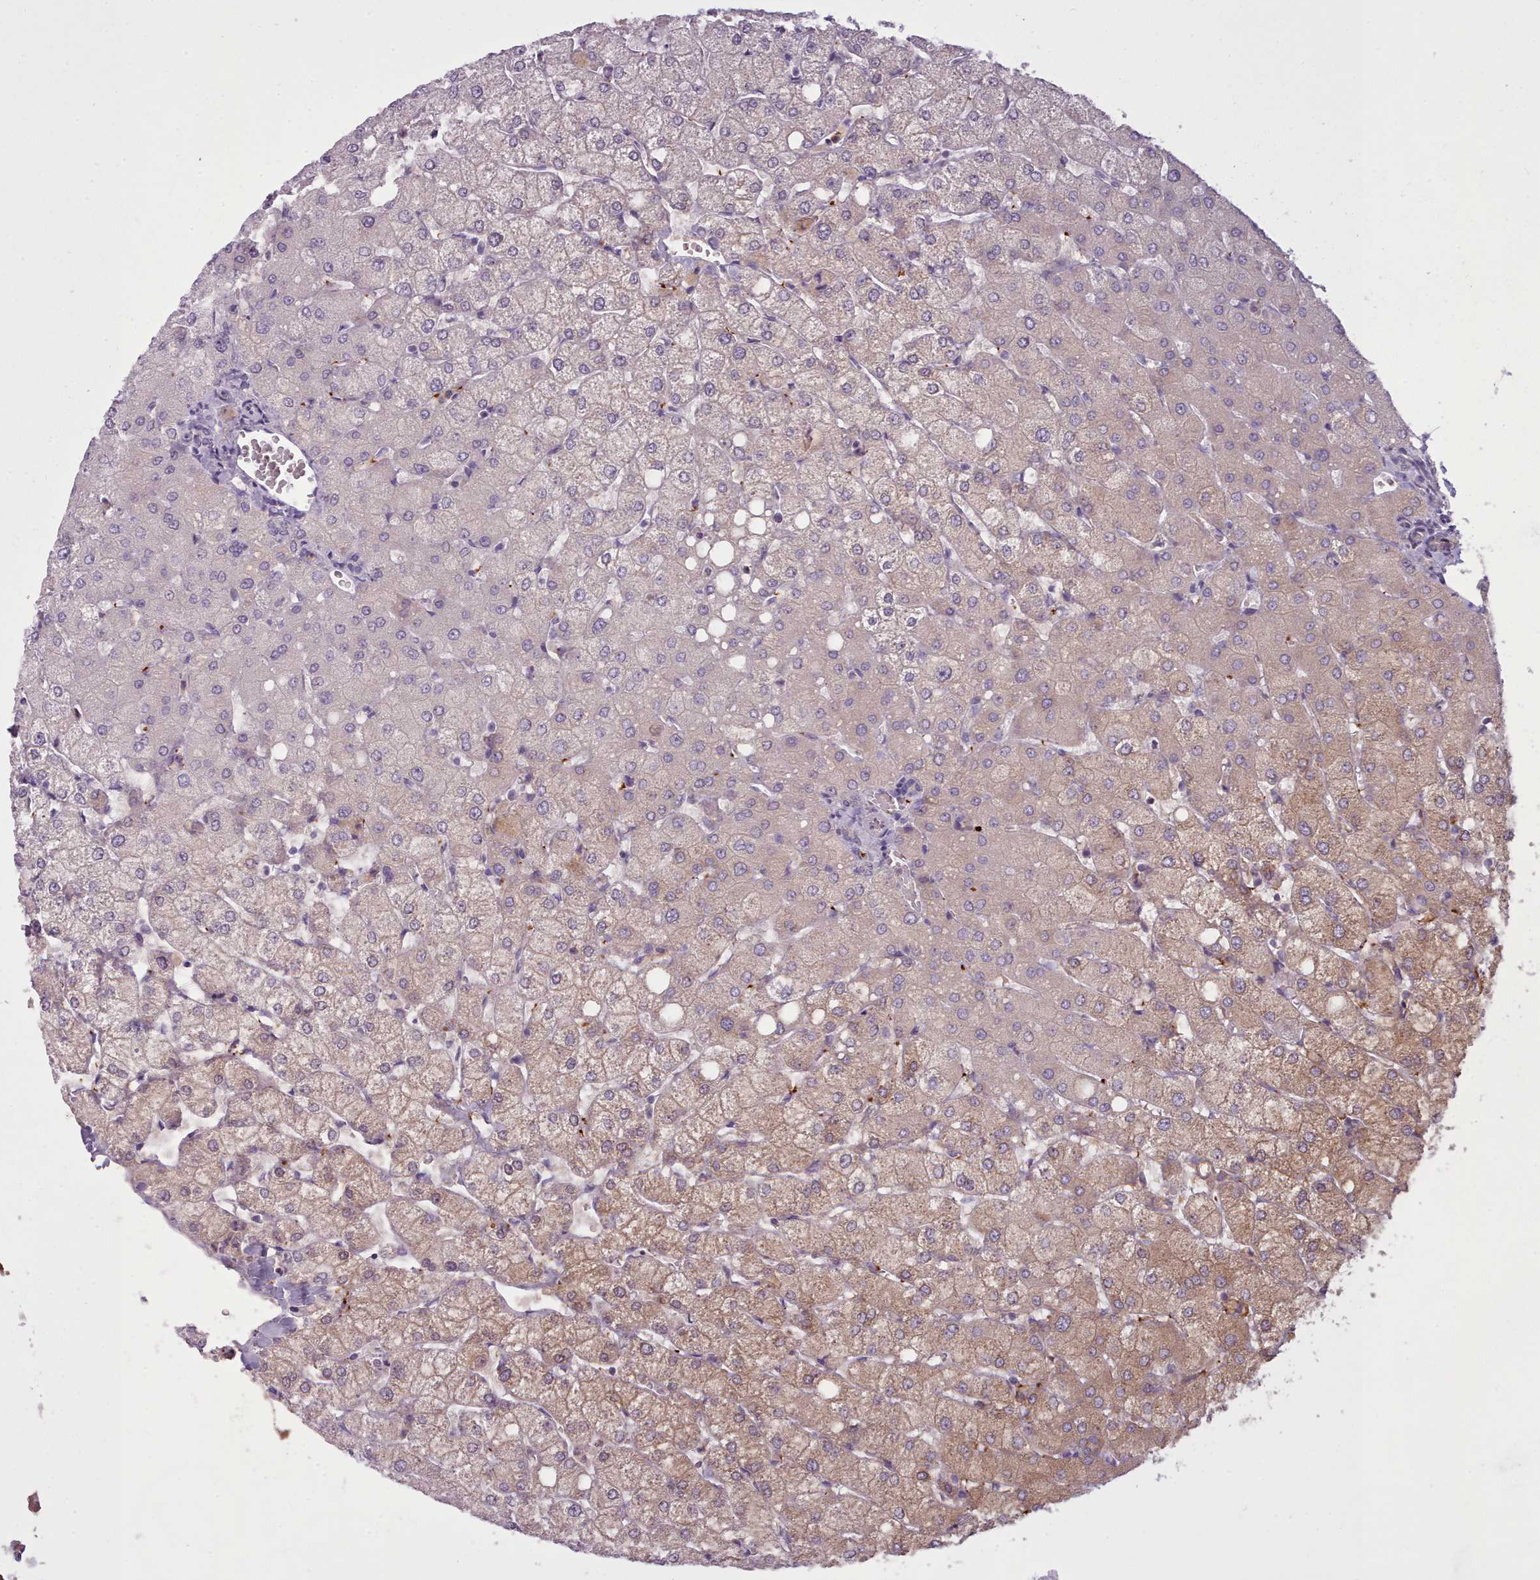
{"staining": {"intensity": "negative", "quantity": "none", "location": "none"}, "tissue": "liver", "cell_type": "Cholangiocytes", "image_type": "normal", "snomed": [{"axis": "morphology", "description": "Normal tissue, NOS"}, {"axis": "topography", "description": "Liver"}], "caption": "Micrograph shows no protein positivity in cholangiocytes of unremarkable liver.", "gene": "NDST2", "patient": {"sex": "female", "age": 54}}